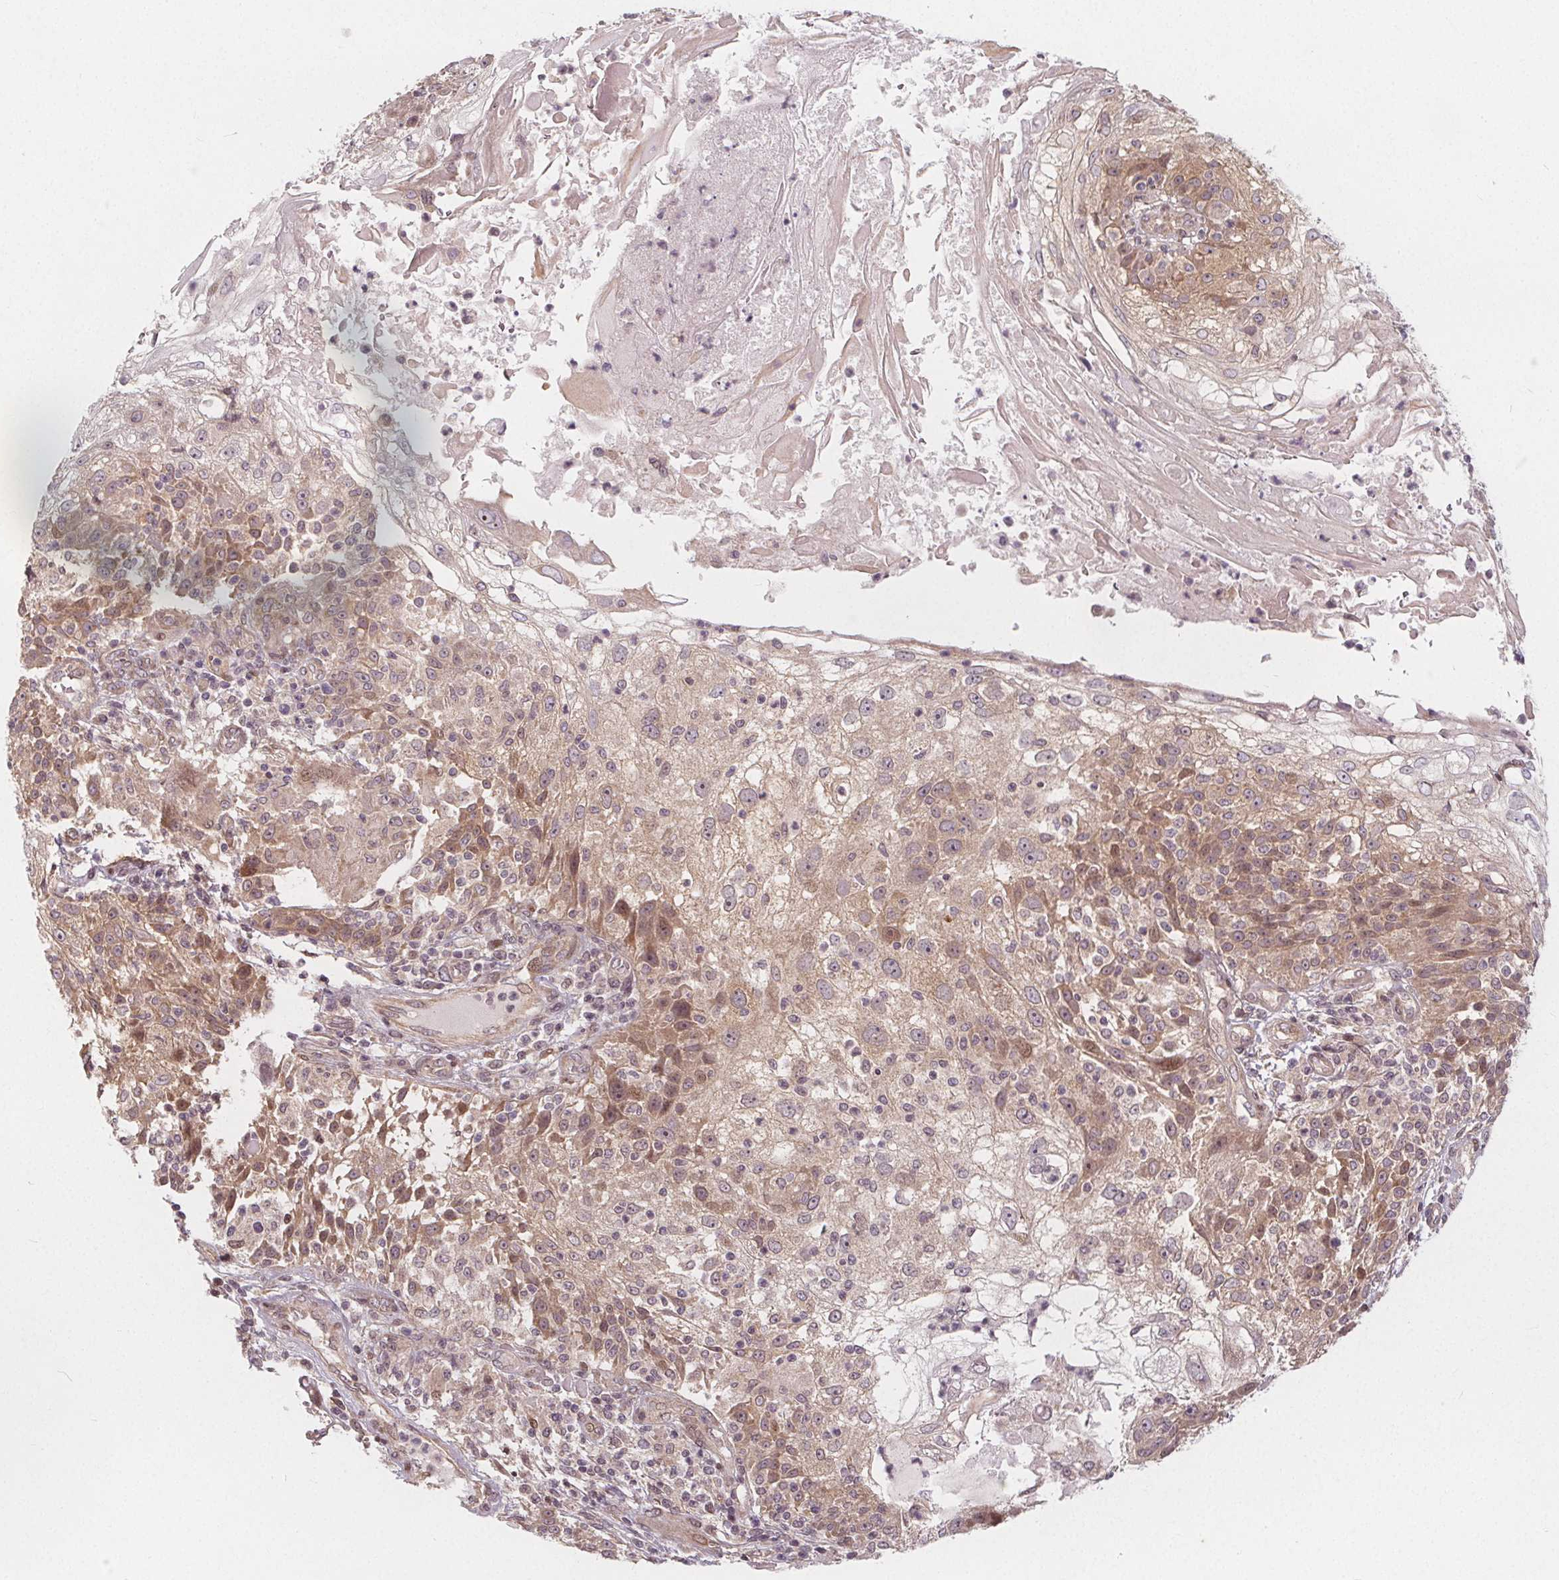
{"staining": {"intensity": "weak", "quantity": "25%-75%", "location": "cytoplasmic/membranous,nuclear"}, "tissue": "skin cancer", "cell_type": "Tumor cells", "image_type": "cancer", "snomed": [{"axis": "morphology", "description": "Normal tissue, NOS"}, {"axis": "morphology", "description": "Squamous cell carcinoma, NOS"}, {"axis": "topography", "description": "Skin"}], "caption": "Protein staining displays weak cytoplasmic/membranous and nuclear staining in about 25%-75% of tumor cells in squamous cell carcinoma (skin).", "gene": "AKT1S1", "patient": {"sex": "female", "age": 83}}